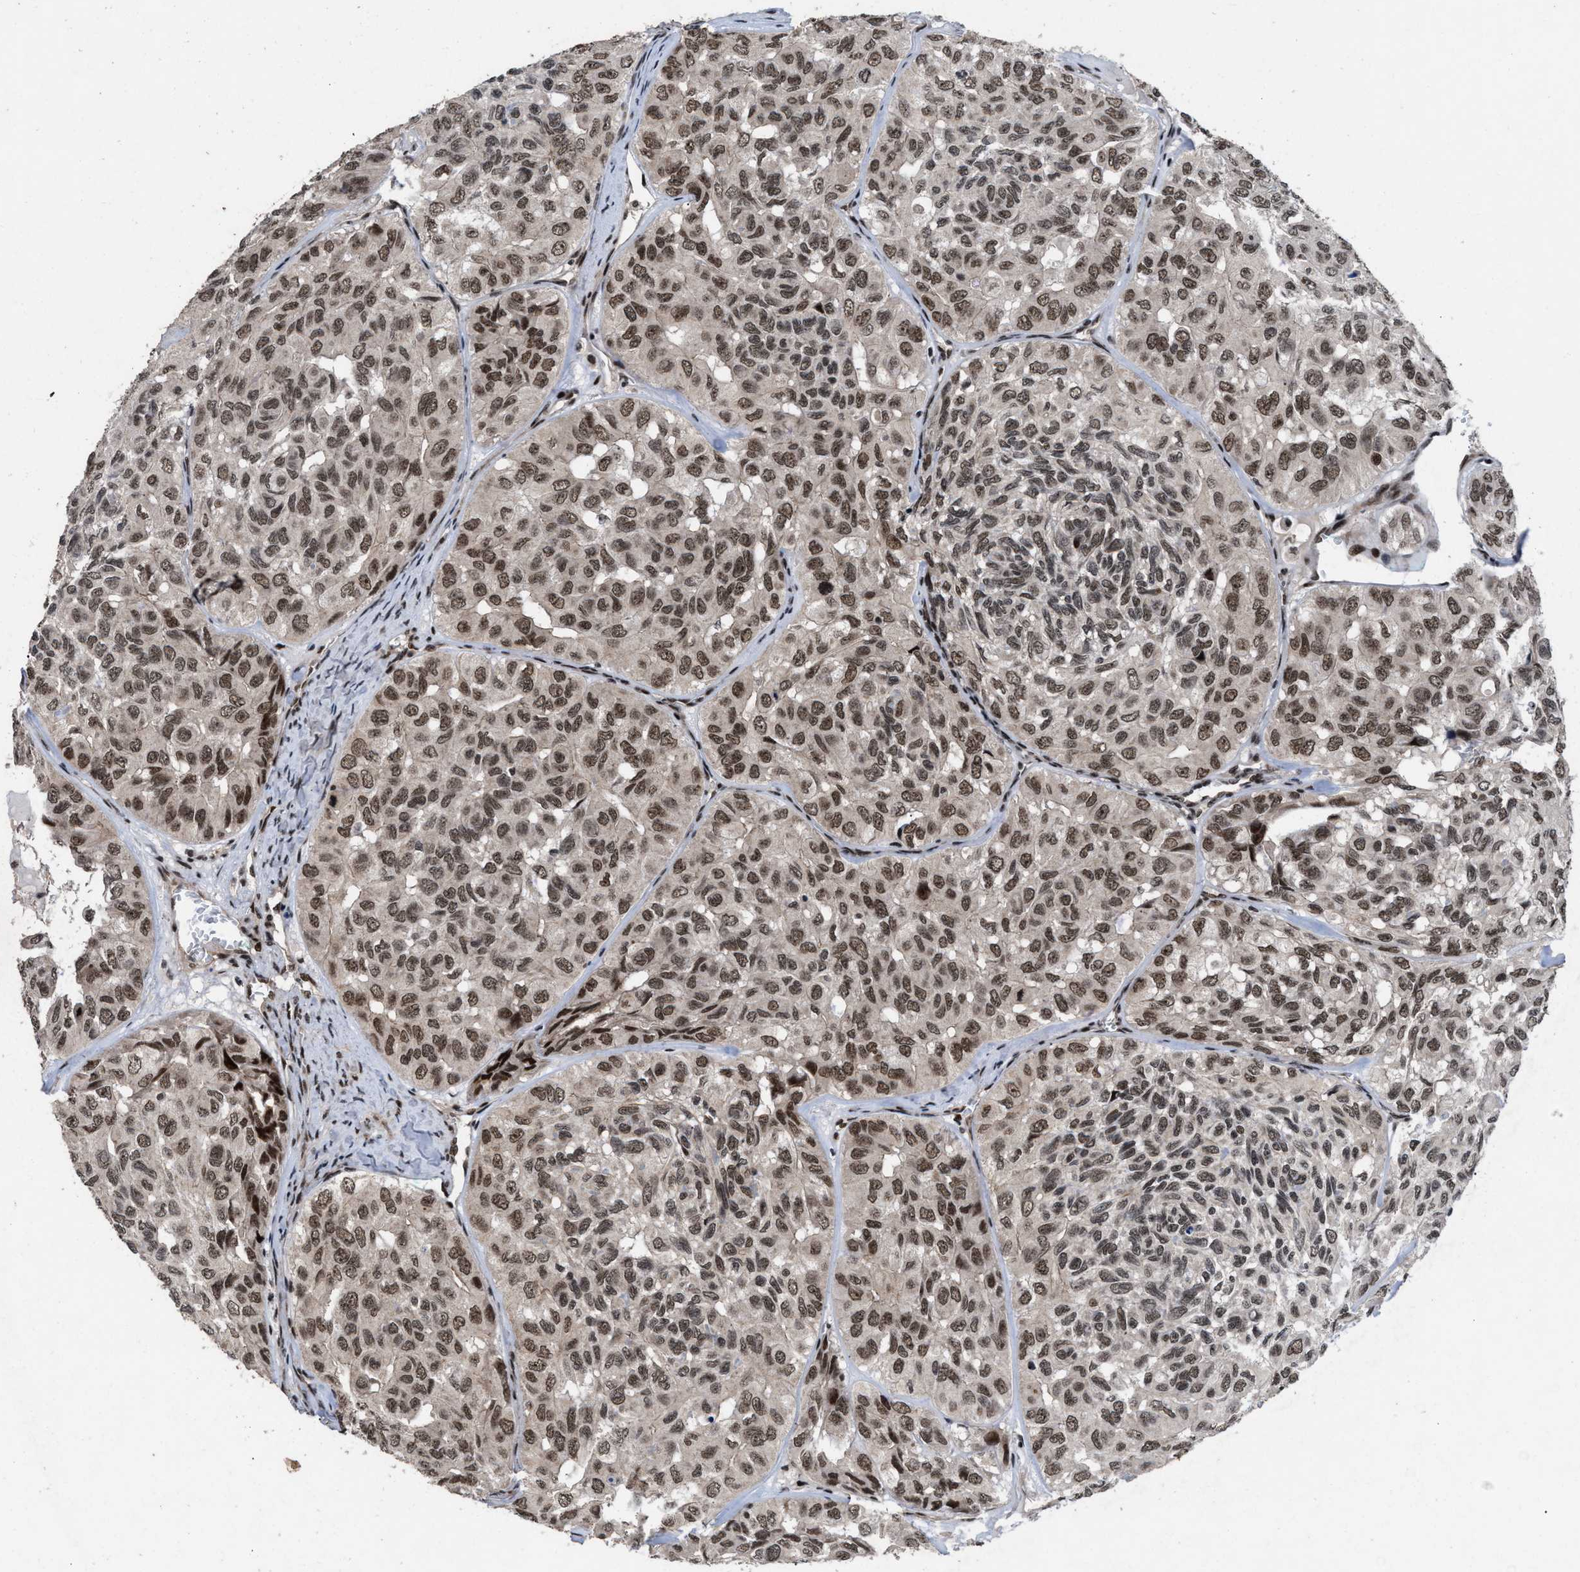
{"staining": {"intensity": "moderate", "quantity": ">75%", "location": "nuclear"}, "tissue": "head and neck cancer", "cell_type": "Tumor cells", "image_type": "cancer", "snomed": [{"axis": "morphology", "description": "Adenocarcinoma, NOS"}, {"axis": "topography", "description": "Salivary gland, NOS"}, {"axis": "topography", "description": "Head-Neck"}], "caption": "An image of adenocarcinoma (head and neck) stained for a protein reveals moderate nuclear brown staining in tumor cells. The protein of interest is shown in brown color, while the nuclei are stained blue.", "gene": "WIZ", "patient": {"sex": "female", "age": 76}}